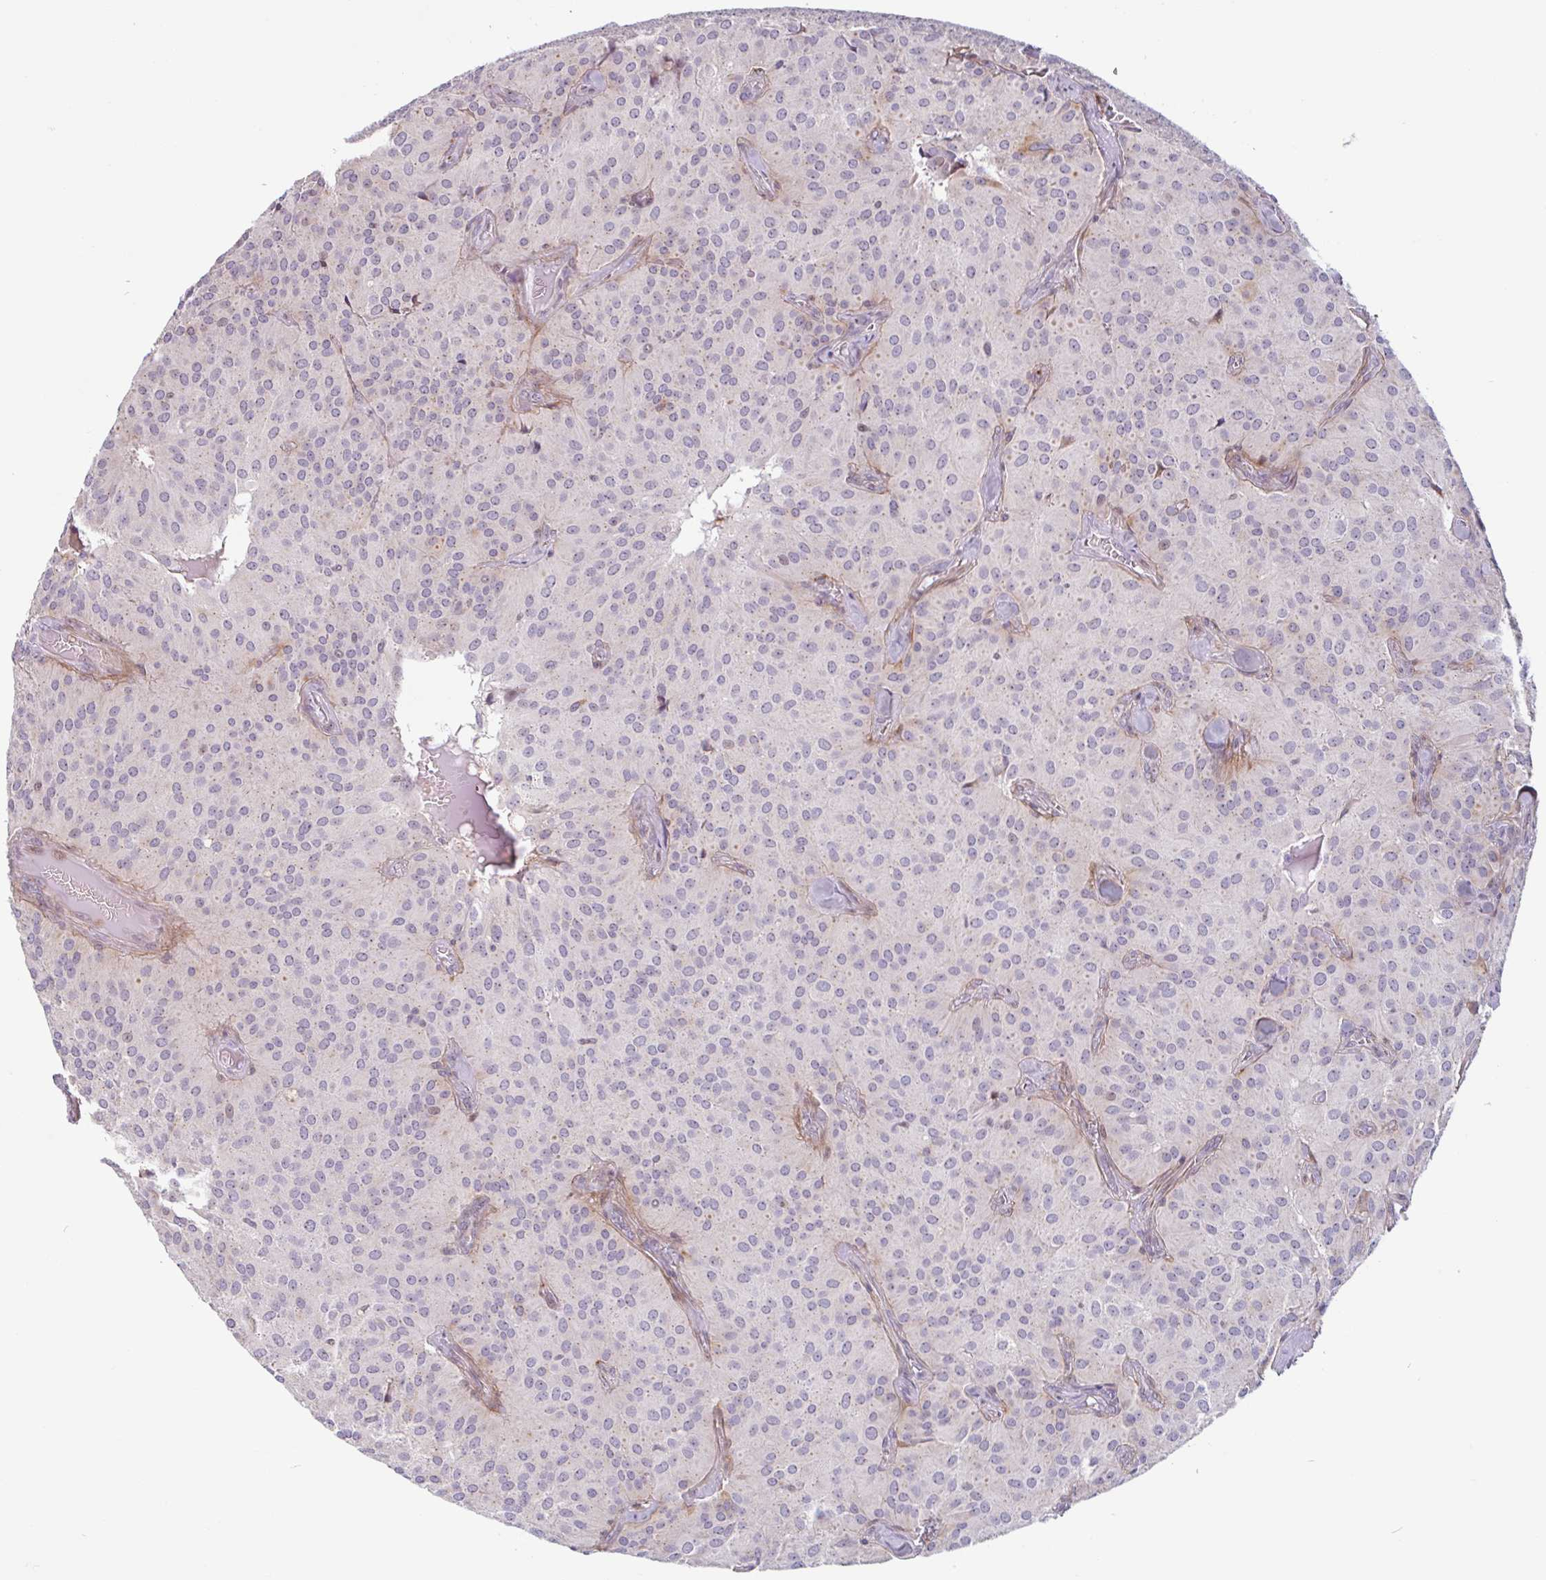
{"staining": {"intensity": "negative", "quantity": "none", "location": "none"}, "tissue": "glioma", "cell_type": "Tumor cells", "image_type": "cancer", "snomed": [{"axis": "morphology", "description": "Glioma, malignant, Low grade"}, {"axis": "topography", "description": "Brain"}], "caption": "Immunohistochemistry (IHC) of low-grade glioma (malignant) shows no positivity in tumor cells. Brightfield microscopy of IHC stained with DAB (brown) and hematoxylin (blue), captured at high magnification.", "gene": "TMEM119", "patient": {"sex": "male", "age": 42}}